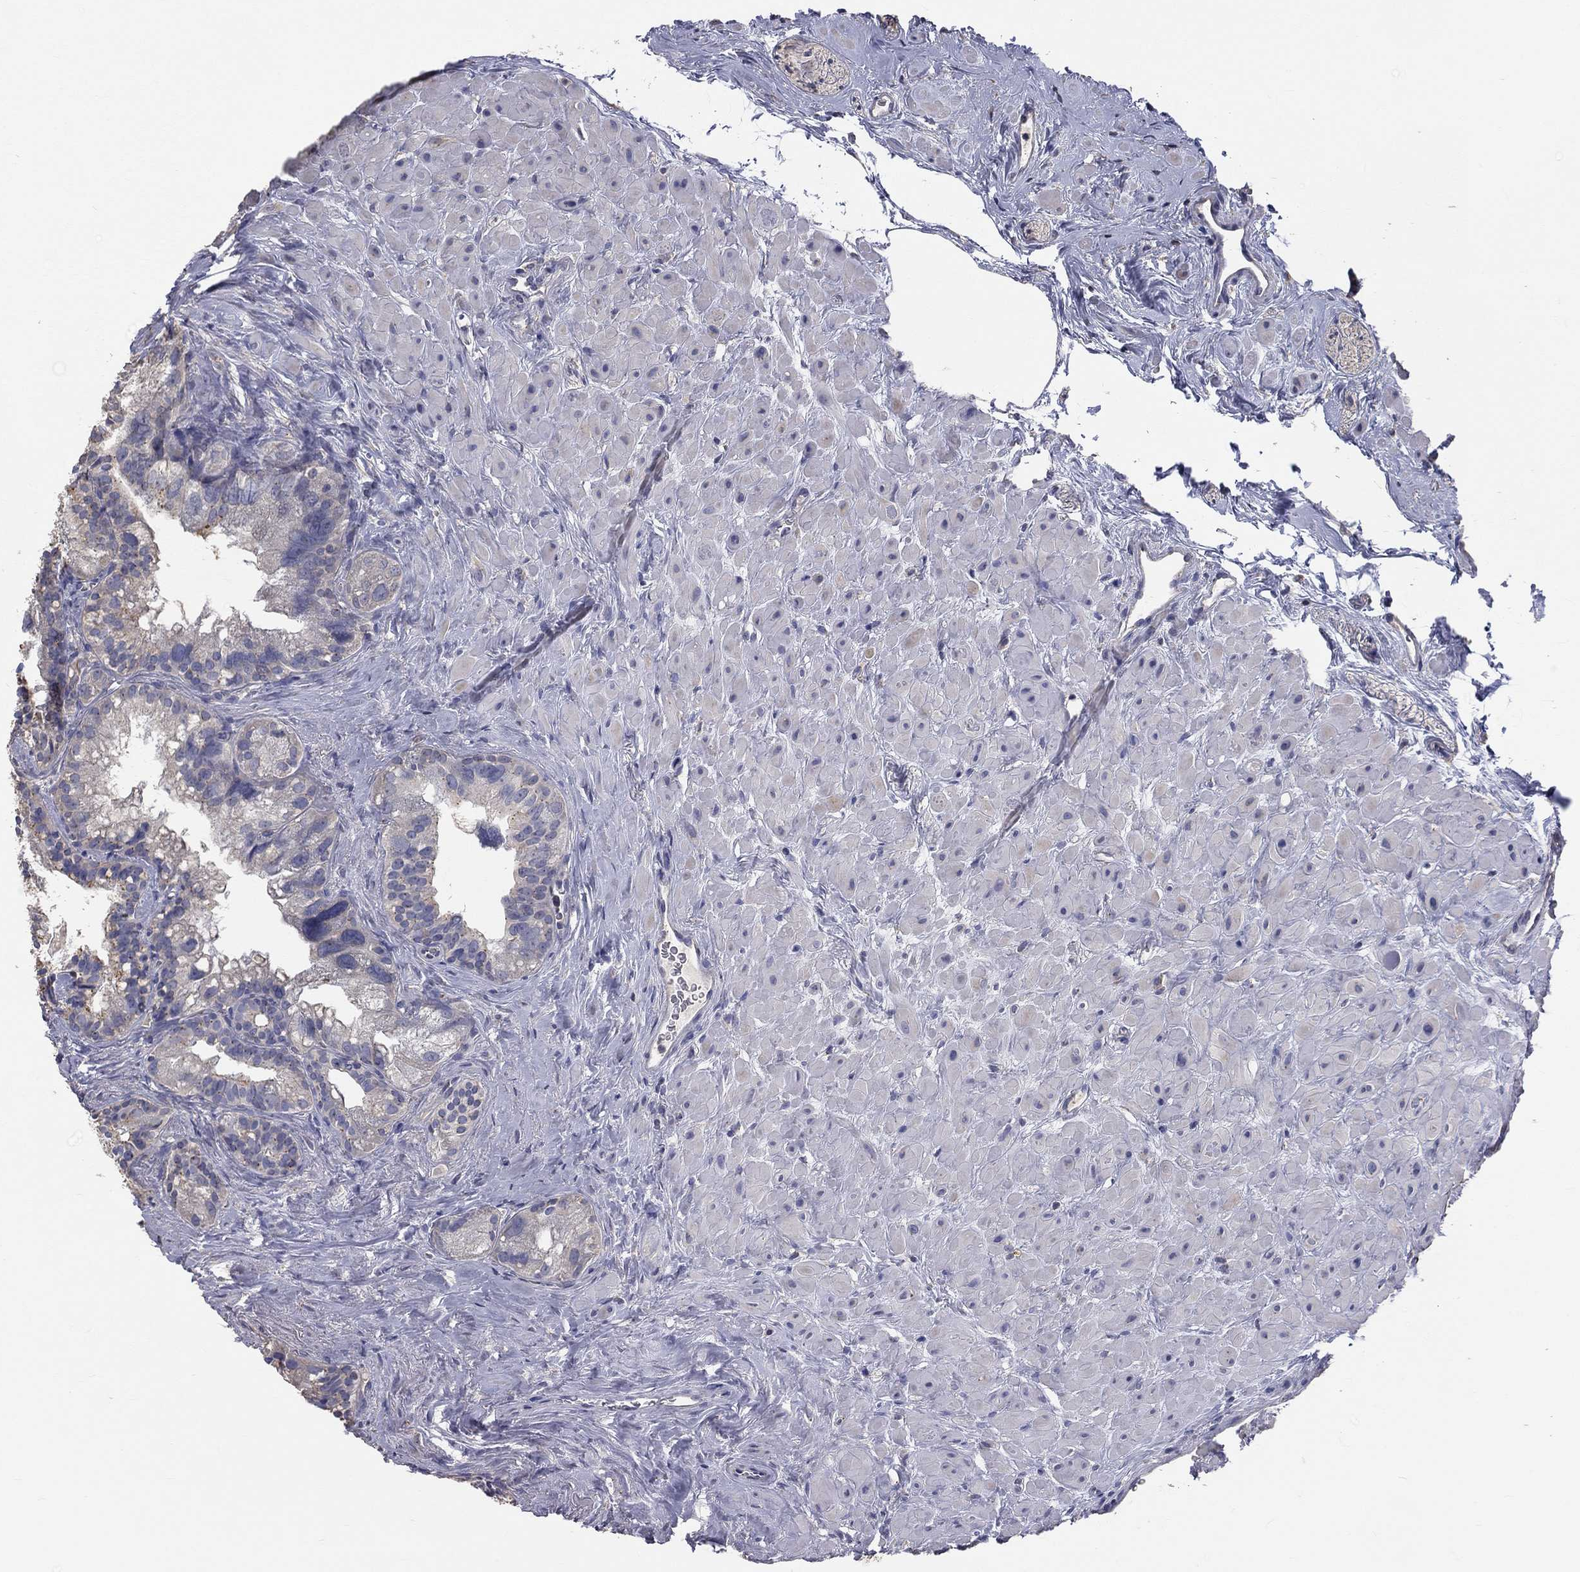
{"staining": {"intensity": "negative", "quantity": "none", "location": "none"}, "tissue": "seminal vesicle", "cell_type": "Glandular cells", "image_type": "normal", "snomed": [{"axis": "morphology", "description": "Normal tissue, NOS"}, {"axis": "topography", "description": "Seminal veicle"}], "caption": "Human seminal vesicle stained for a protein using immunohistochemistry demonstrates no staining in glandular cells.", "gene": "CROCC", "patient": {"sex": "male", "age": 72}}